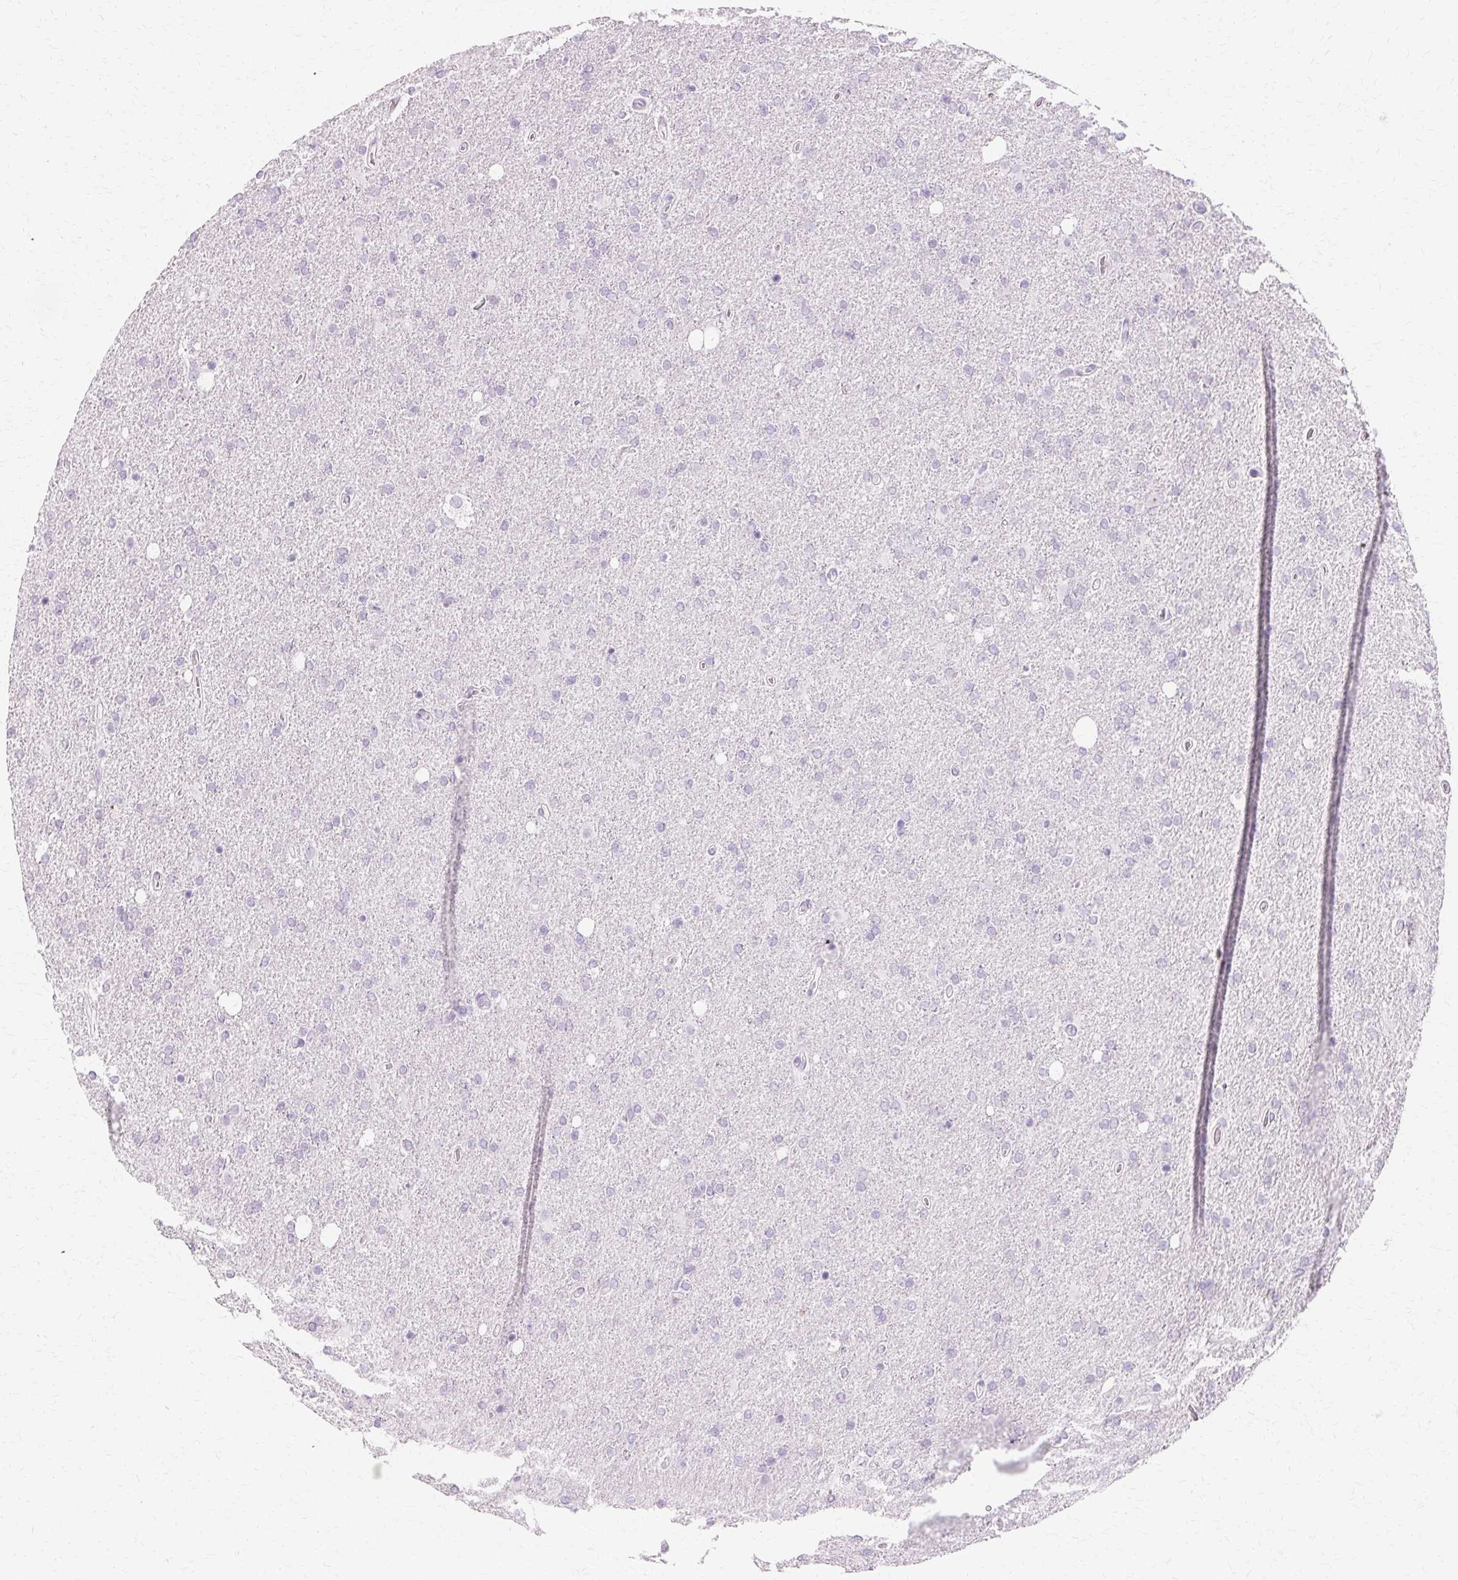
{"staining": {"intensity": "negative", "quantity": "none", "location": "none"}, "tissue": "glioma", "cell_type": "Tumor cells", "image_type": "cancer", "snomed": [{"axis": "morphology", "description": "Glioma, malignant, High grade"}, {"axis": "topography", "description": "Cerebral cortex"}], "caption": "Tumor cells show no significant positivity in high-grade glioma (malignant). (DAB (3,3'-diaminobenzidine) immunohistochemistry, high magnification).", "gene": "KRT6C", "patient": {"sex": "male", "age": 70}}